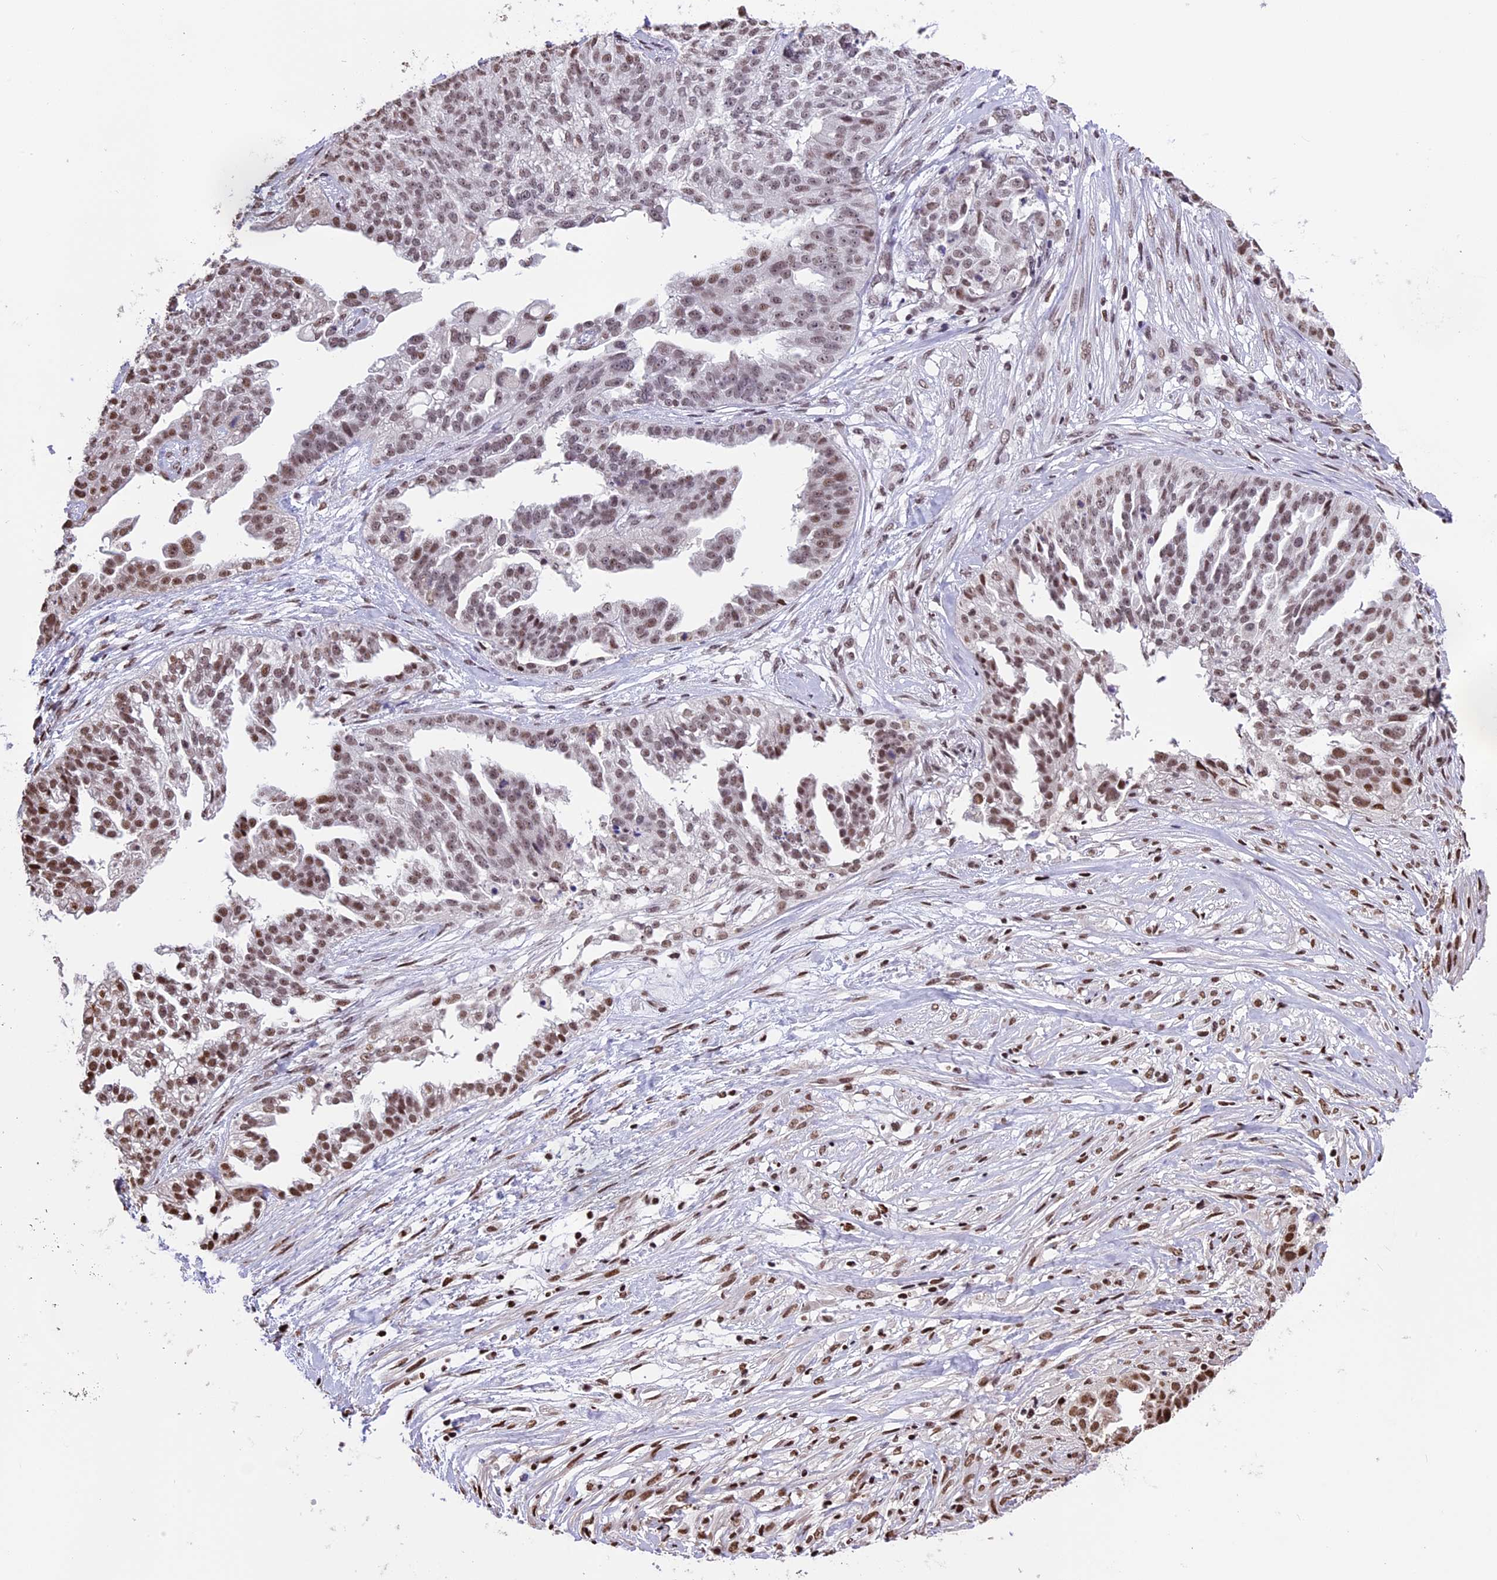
{"staining": {"intensity": "moderate", "quantity": ">75%", "location": "nuclear"}, "tissue": "ovarian cancer", "cell_type": "Tumor cells", "image_type": "cancer", "snomed": [{"axis": "morphology", "description": "Cystadenocarcinoma, serous, NOS"}, {"axis": "topography", "description": "Ovary"}], "caption": "An IHC photomicrograph of neoplastic tissue is shown. Protein staining in brown shows moderate nuclear positivity in ovarian cancer (serous cystadenocarcinoma) within tumor cells.", "gene": "POLR3E", "patient": {"sex": "female", "age": 58}}